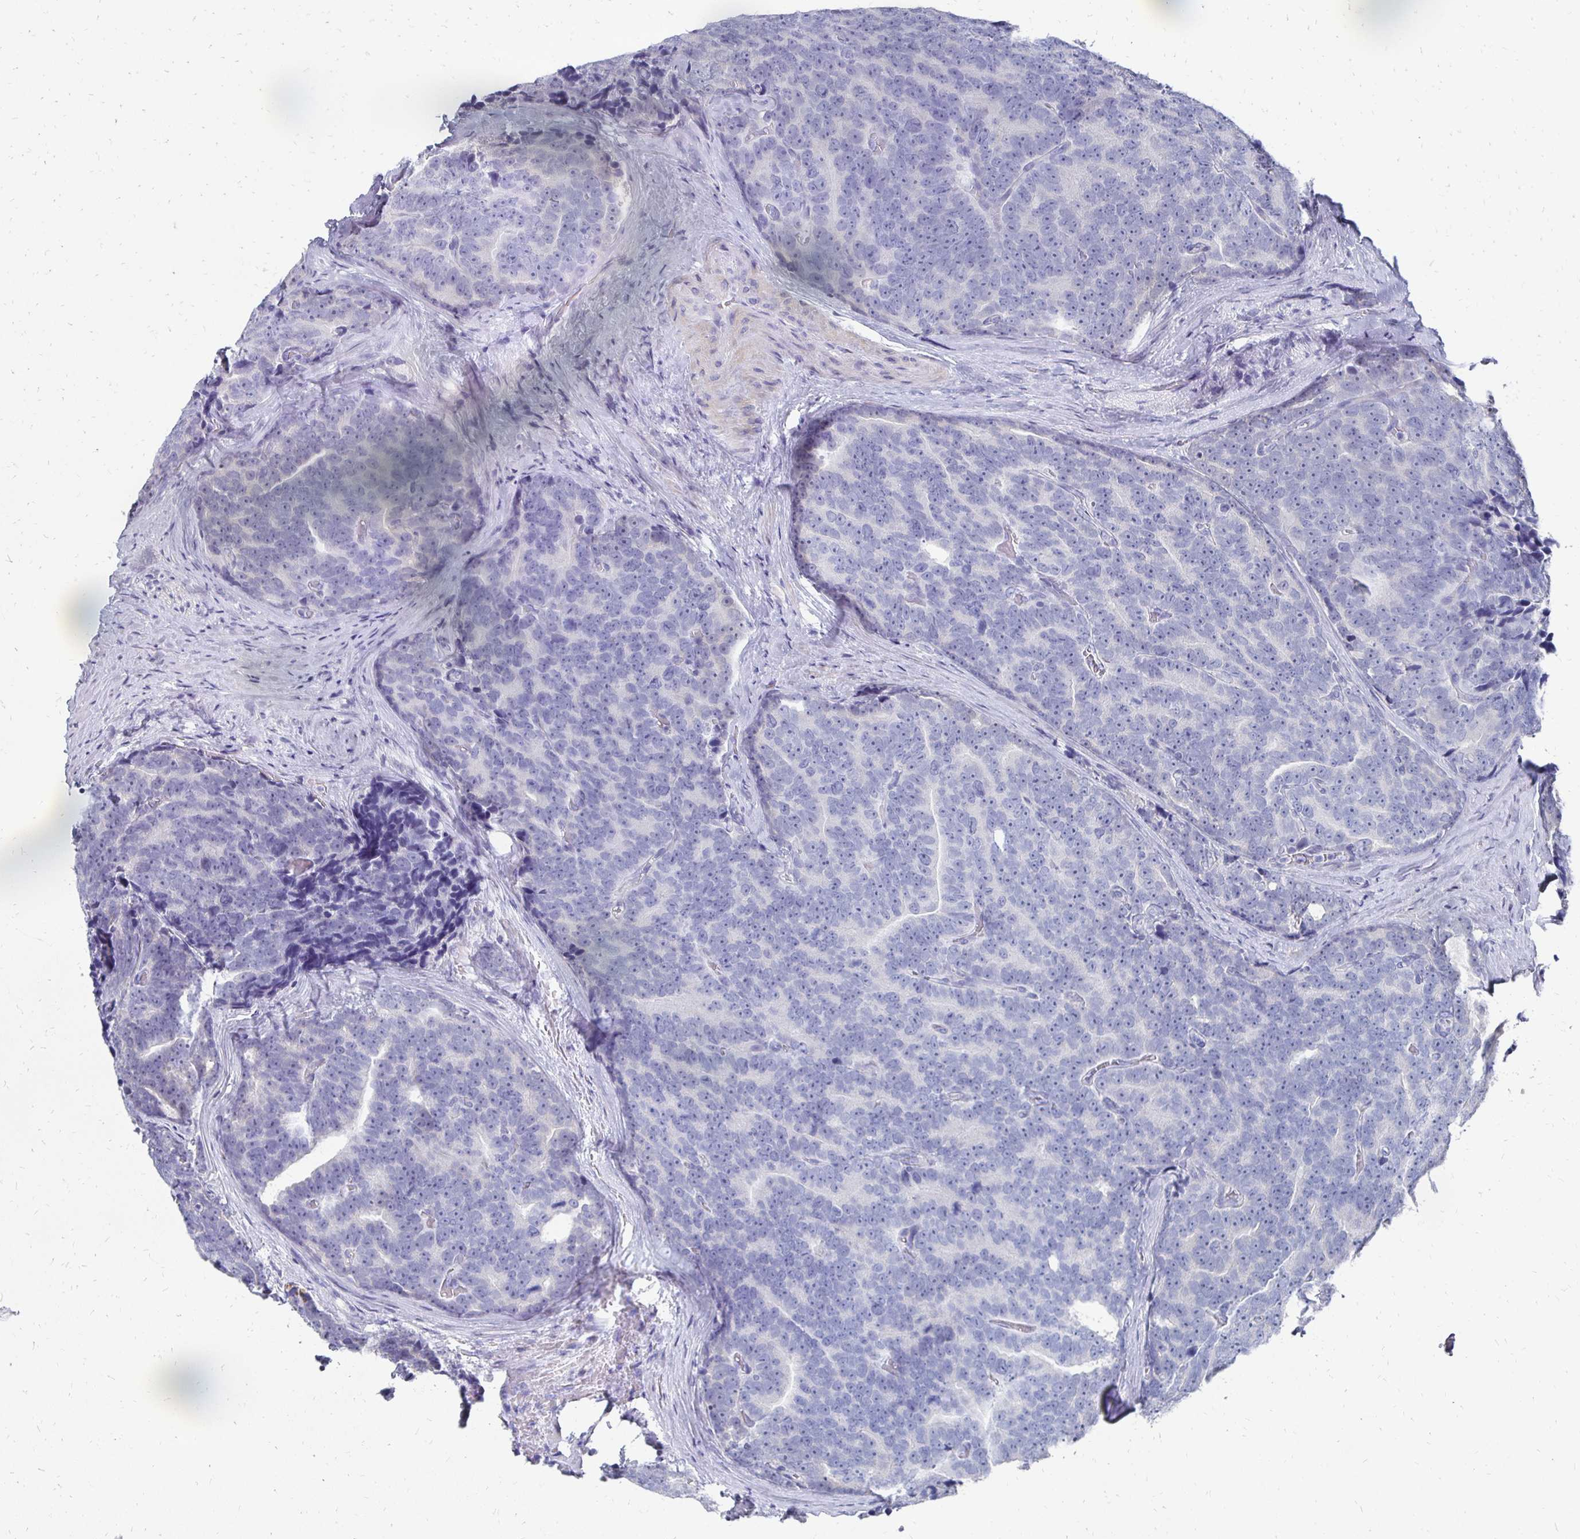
{"staining": {"intensity": "negative", "quantity": "none", "location": "none"}, "tissue": "prostate cancer", "cell_type": "Tumor cells", "image_type": "cancer", "snomed": [{"axis": "morphology", "description": "Adenocarcinoma, Low grade"}, {"axis": "topography", "description": "Prostate"}], "caption": "Prostate low-grade adenocarcinoma was stained to show a protein in brown. There is no significant expression in tumor cells.", "gene": "SYCP3", "patient": {"sex": "male", "age": 62}}